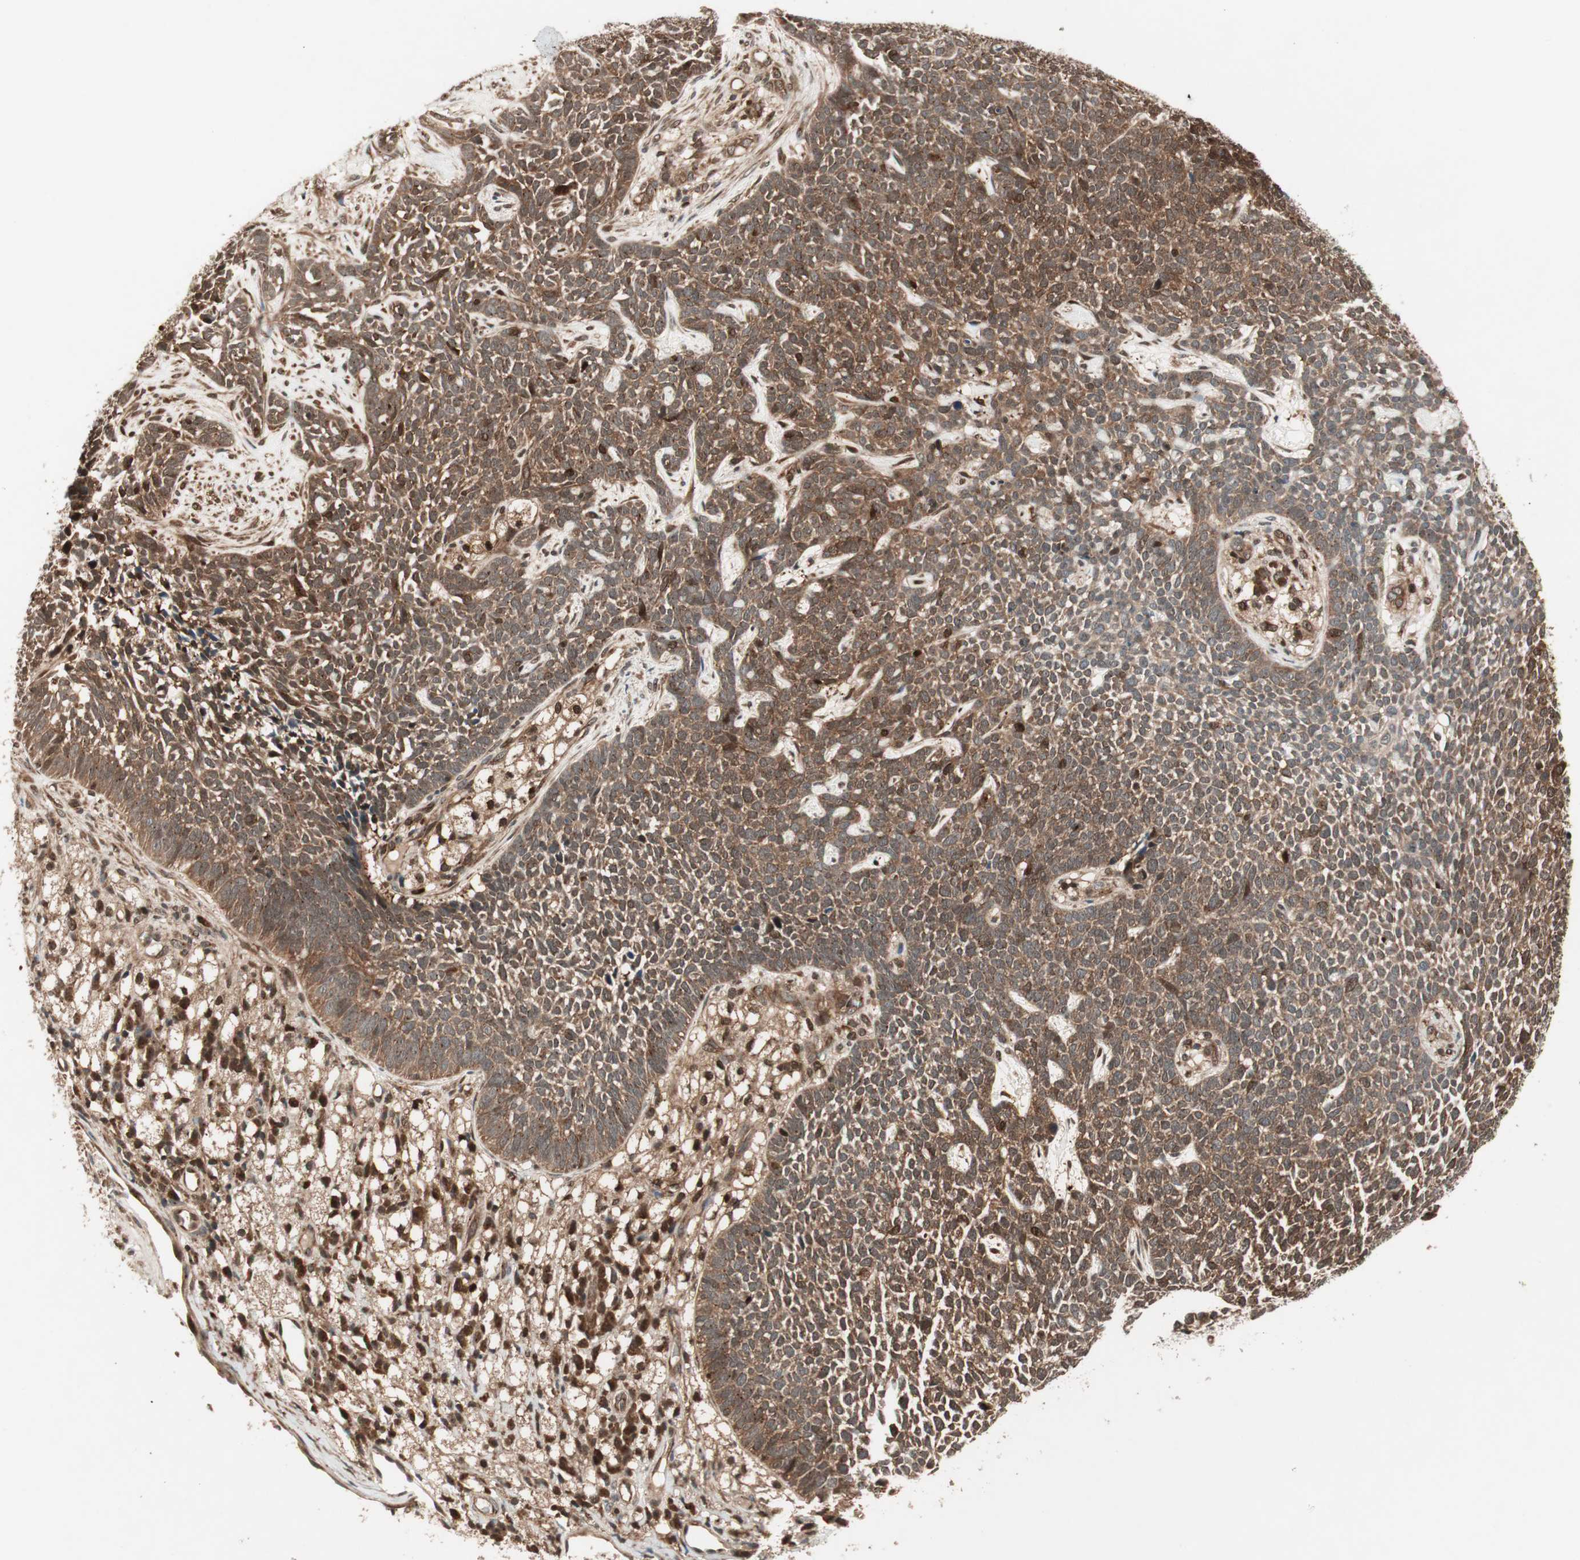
{"staining": {"intensity": "strong", "quantity": ">75%", "location": "cytoplasmic/membranous,nuclear"}, "tissue": "skin cancer", "cell_type": "Tumor cells", "image_type": "cancer", "snomed": [{"axis": "morphology", "description": "Basal cell carcinoma"}, {"axis": "topography", "description": "Skin"}], "caption": "High-magnification brightfield microscopy of basal cell carcinoma (skin) stained with DAB (3,3'-diaminobenzidine) (brown) and counterstained with hematoxylin (blue). tumor cells exhibit strong cytoplasmic/membranous and nuclear positivity is appreciated in about>75% of cells. Using DAB (brown) and hematoxylin (blue) stains, captured at high magnification using brightfield microscopy.", "gene": "PRKG2", "patient": {"sex": "female", "age": 84}}